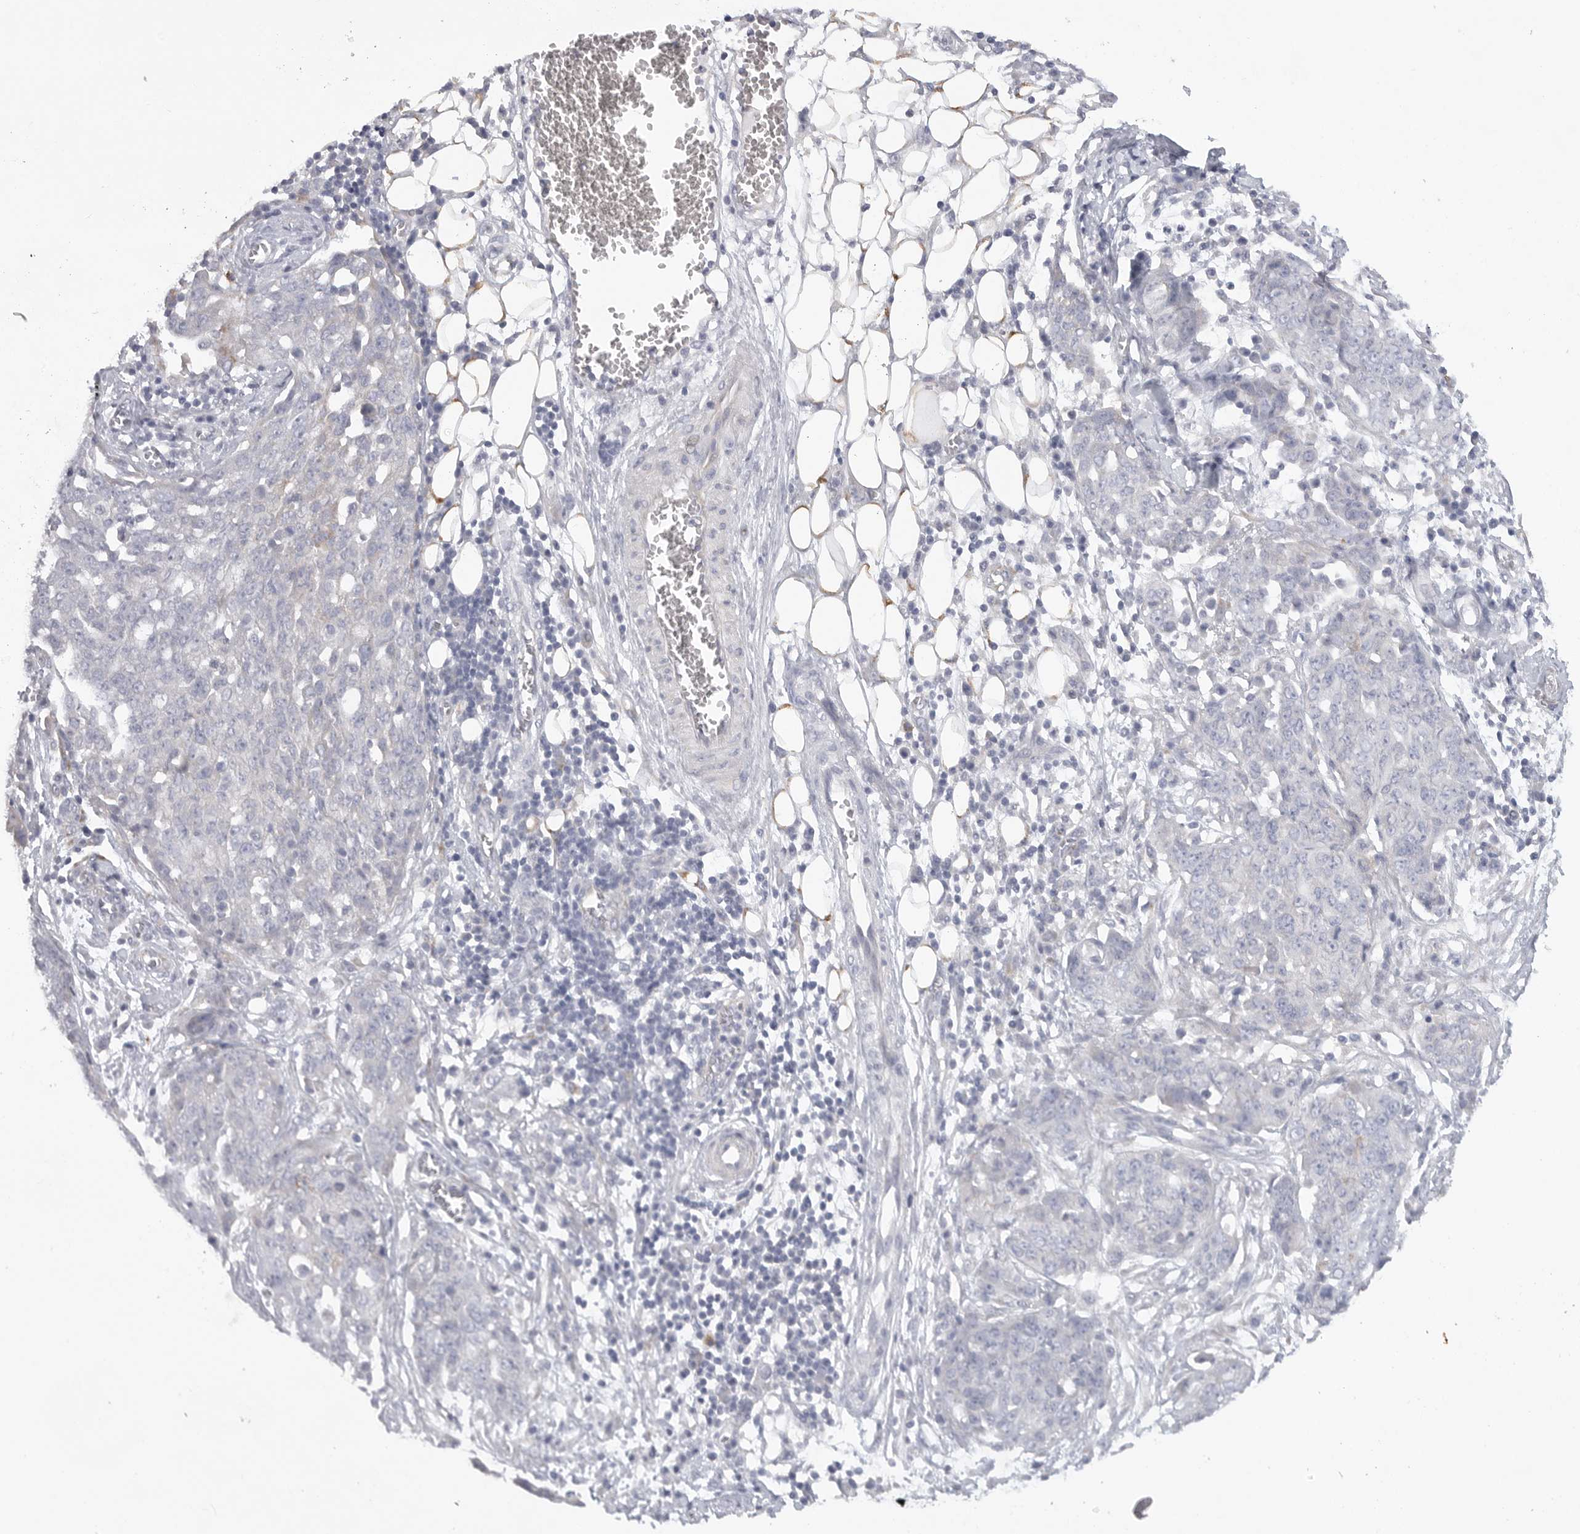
{"staining": {"intensity": "negative", "quantity": "none", "location": "none"}, "tissue": "ovarian cancer", "cell_type": "Tumor cells", "image_type": "cancer", "snomed": [{"axis": "morphology", "description": "Cystadenocarcinoma, serous, NOS"}, {"axis": "topography", "description": "Soft tissue"}, {"axis": "topography", "description": "Ovary"}], "caption": "An IHC photomicrograph of ovarian cancer (serous cystadenocarcinoma) is shown. There is no staining in tumor cells of ovarian cancer (serous cystadenocarcinoma).", "gene": "ELP3", "patient": {"sex": "female", "age": 57}}